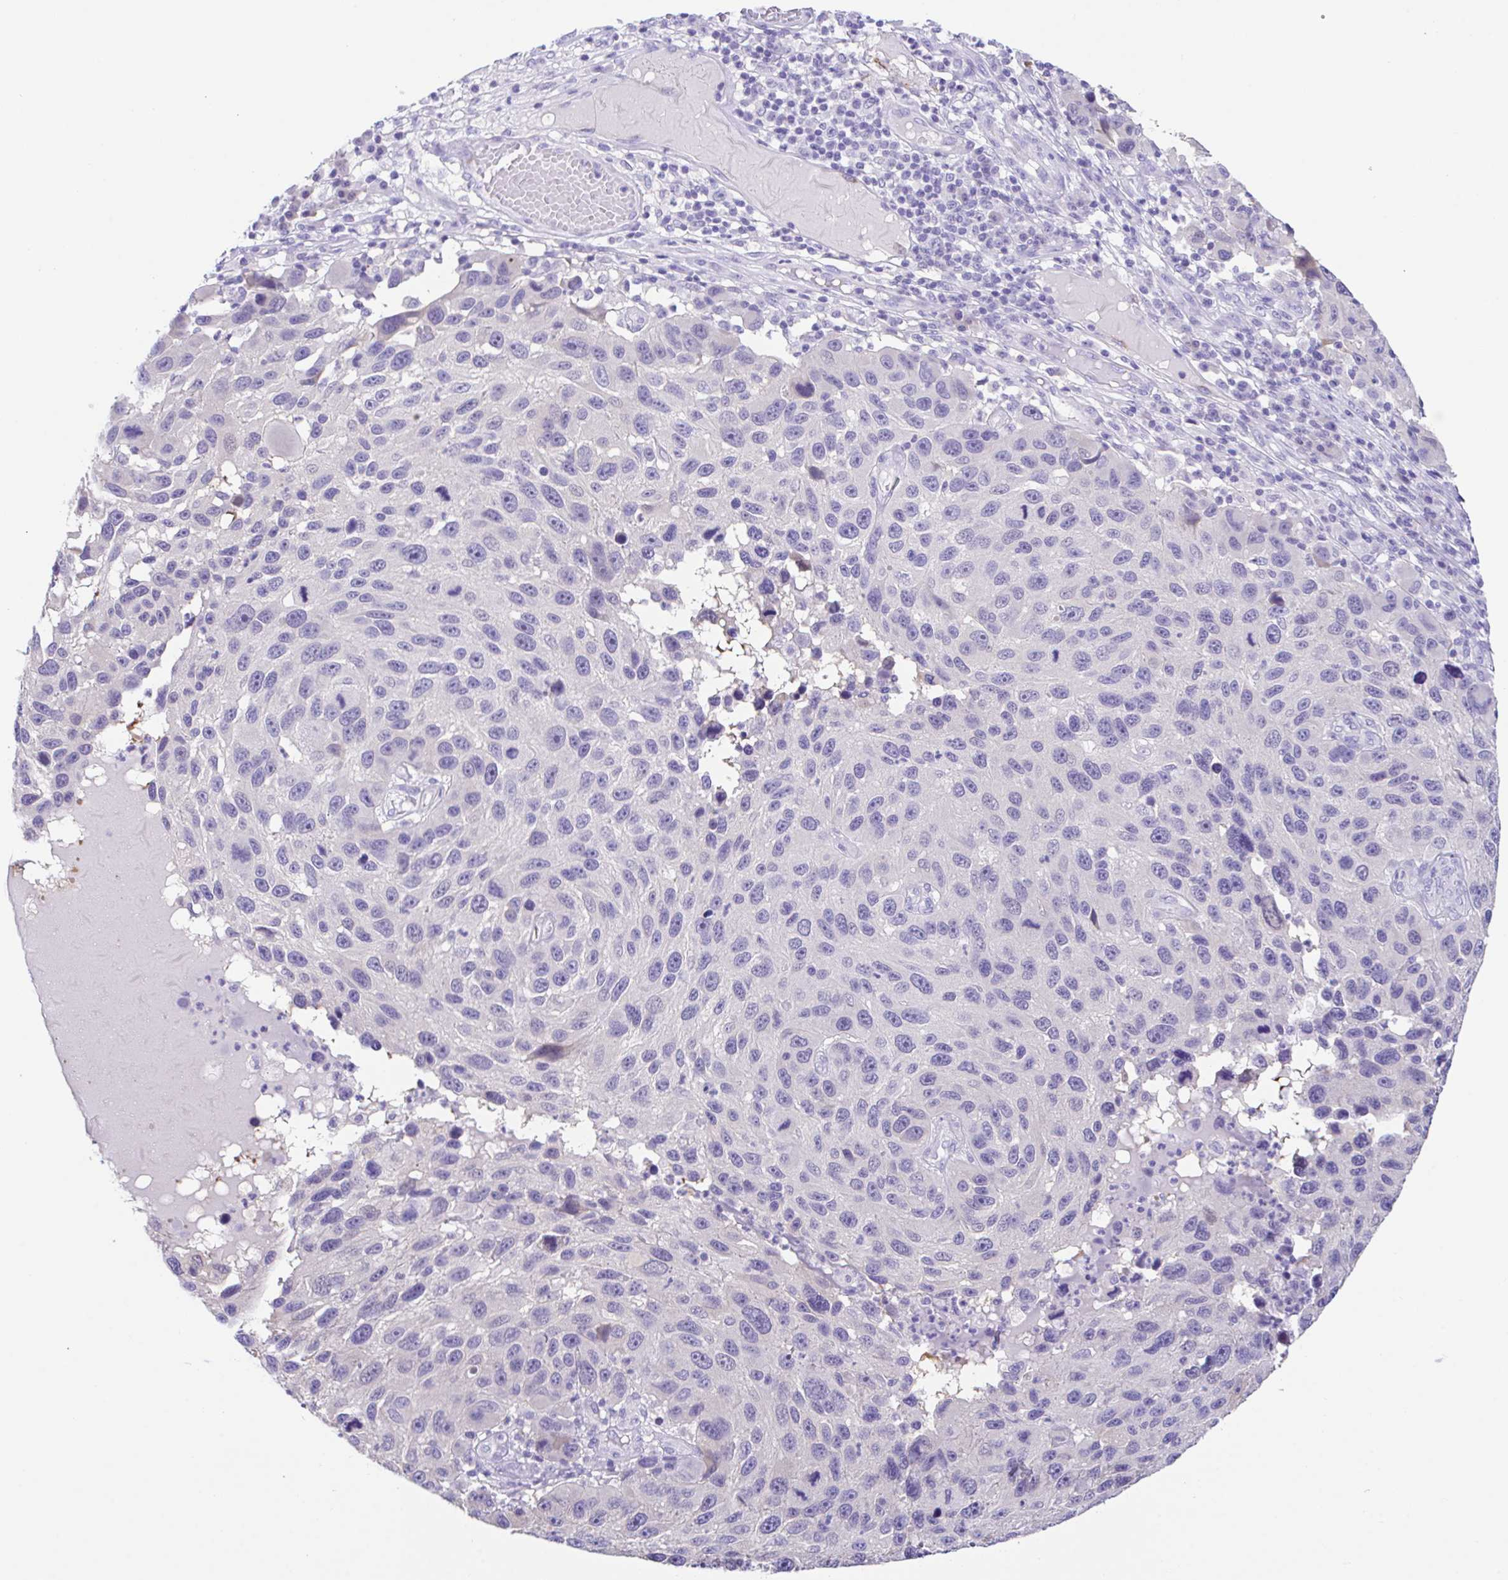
{"staining": {"intensity": "negative", "quantity": "none", "location": "none"}, "tissue": "melanoma", "cell_type": "Tumor cells", "image_type": "cancer", "snomed": [{"axis": "morphology", "description": "Malignant melanoma, NOS"}, {"axis": "topography", "description": "Skin"}], "caption": "Immunohistochemical staining of human melanoma exhibits no significant positivity in tumor cells.", "gene": "HACD4", "patient": {"sex": "male", "age": 53}}